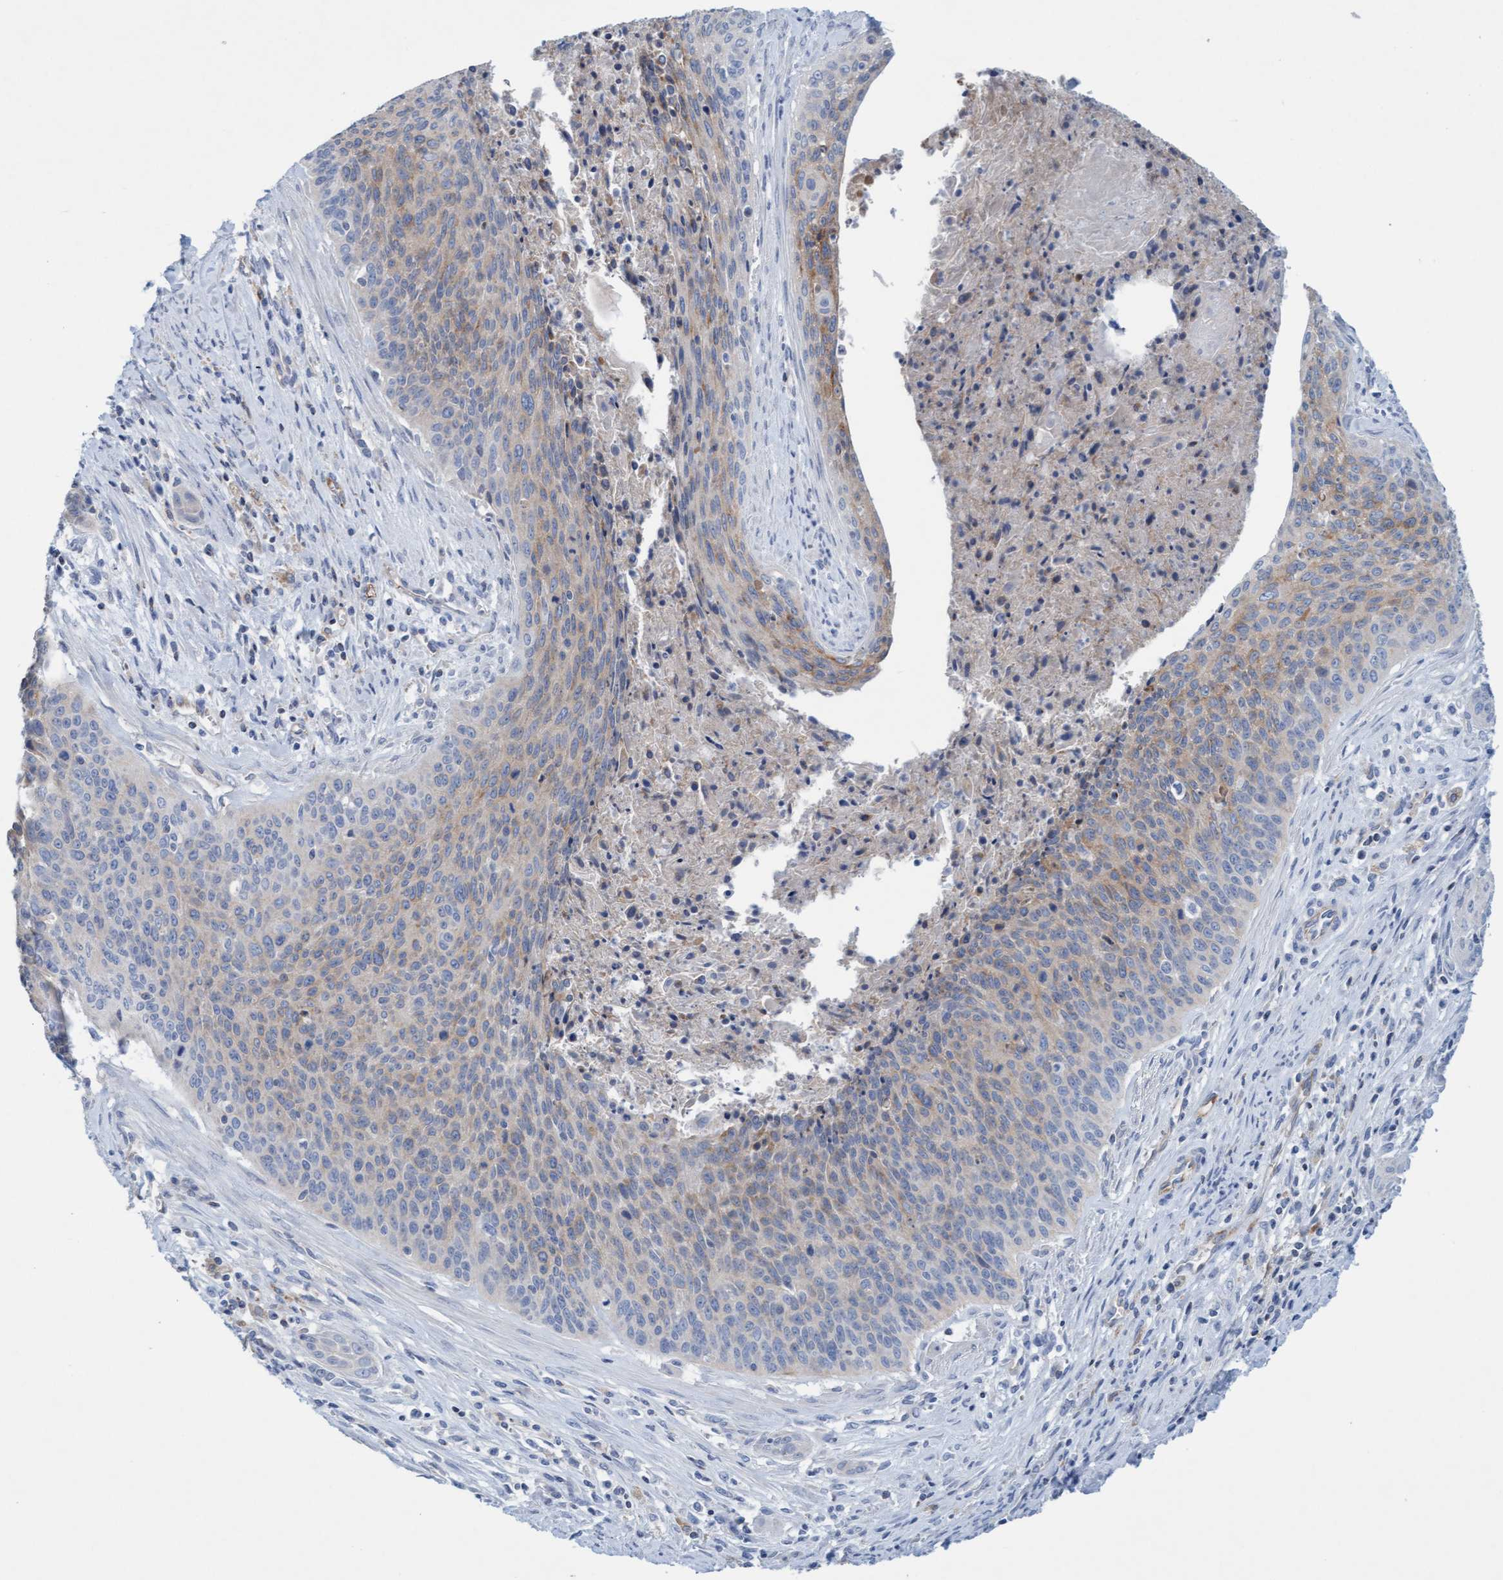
{"staining": {"intensity": "weak", "quantity": "25%-75%", "location": "cytoplasmic/membranous"}, "tissue": "cervical cancer", "cell_type": "Tumor cells", "image_type": "cancer", "snomed": [{"axis": "morphology", "description": "Squamous cell carcinoma, NOS"}, {"axis": "topography", "description": "Cervix"}], "caption": "Human cervical cancer (squamous cell carcinoma) stained with a protein marker shows weak staining in tumor cells.", "gene": "SIGIRR", "patient": {"sex": "female", "age": 55}}